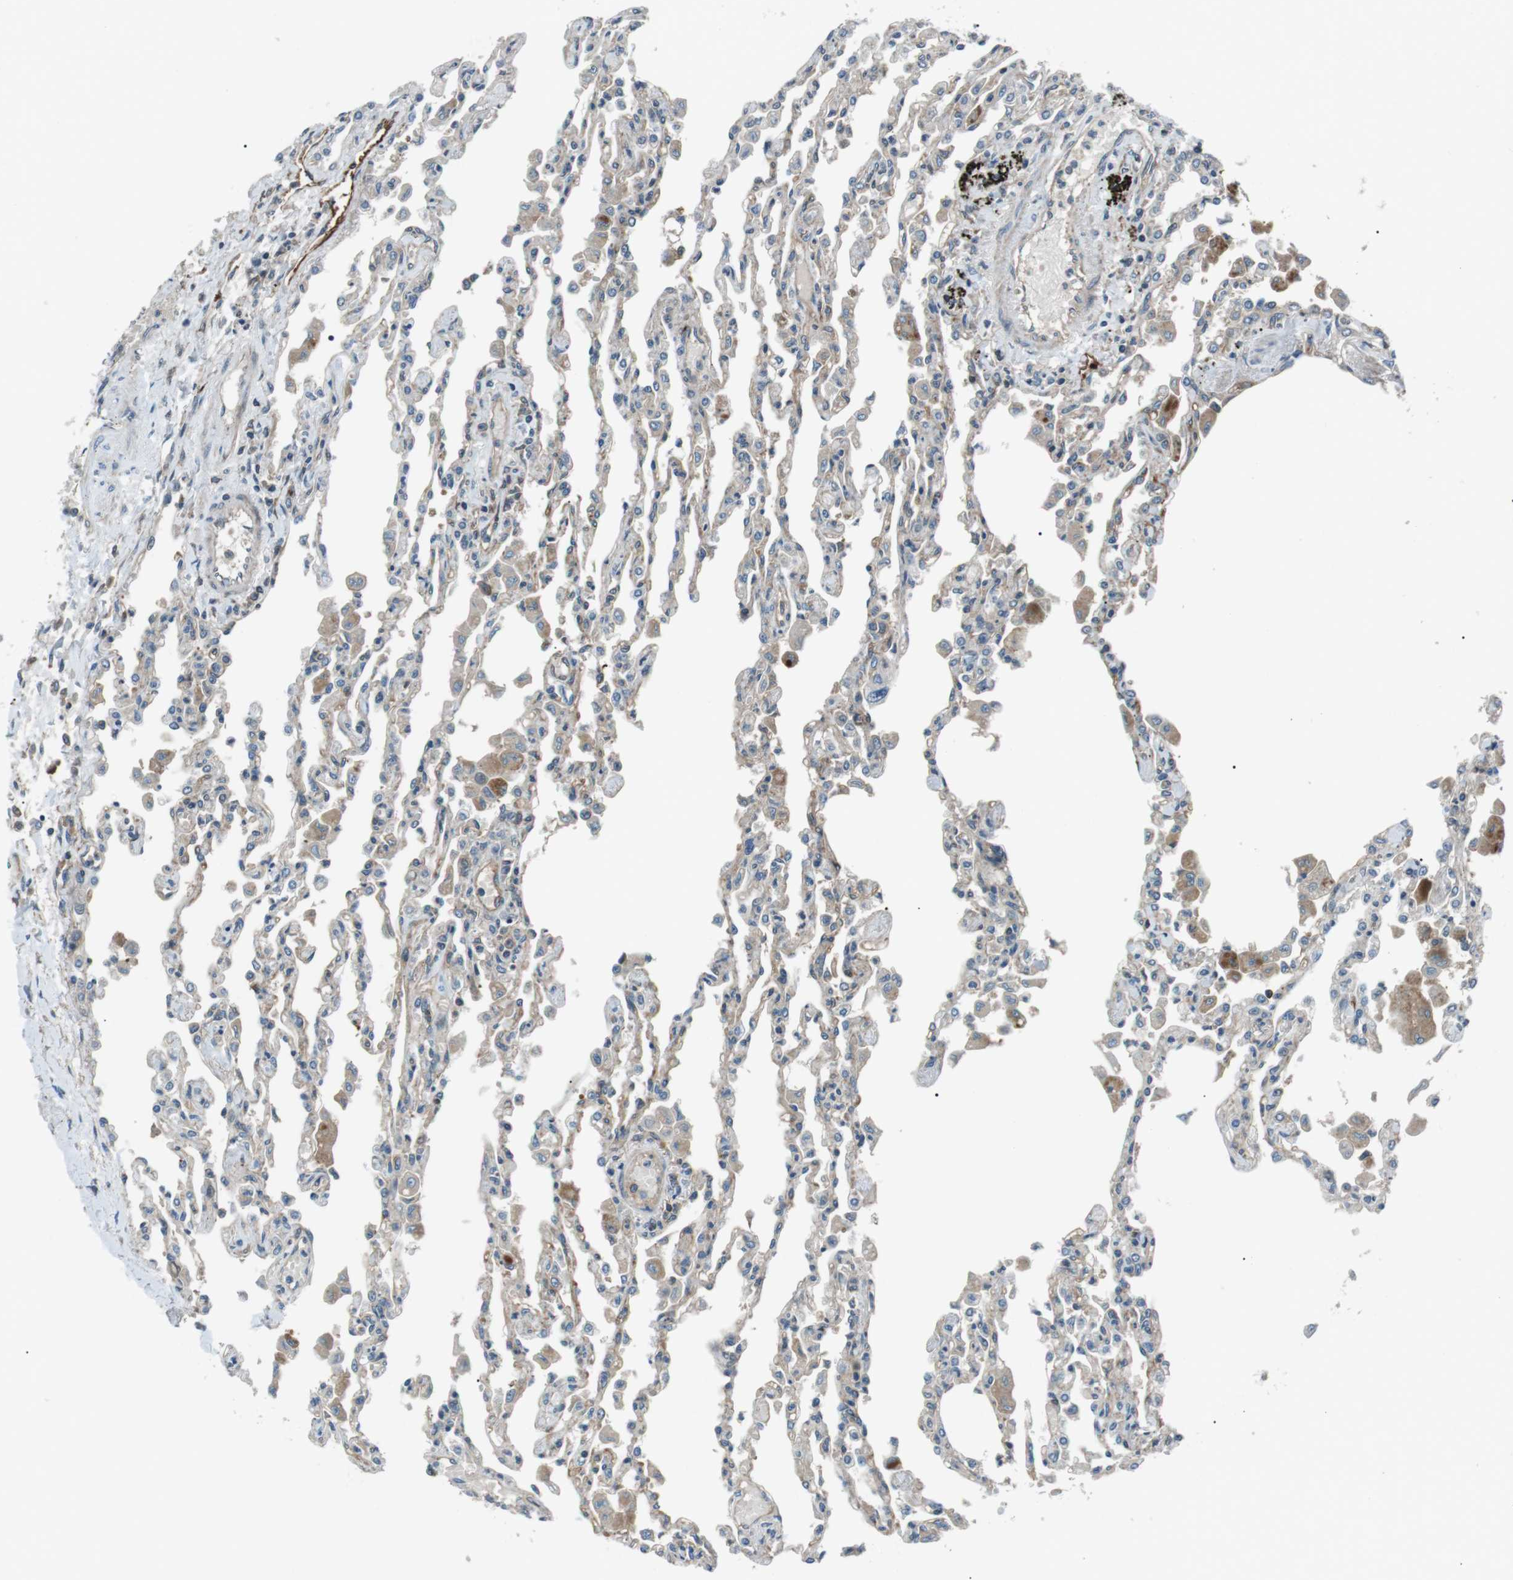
{"staining": {"intensity": "weak", "quantity": "25%-75%", "location": "cytoplasmic/membranous"}, "tissue": "lung", "cell_type": "Alveolar cells", "image_type": "normal", "snomed": [{"axis": "morphology", "description": "Normal tissue, NOS"}, {"axis": "topography", "description": "Bronchus"}, {"axis": "topography", "description": "Lung"}], "caption": "Protein analysis of benign lung exhibits weak cytoplasmic/membranous positivity in about 25%-75% of alveolar cells.", "gene": "GPR161", "patient": {"sex": "female", "age": 49}}